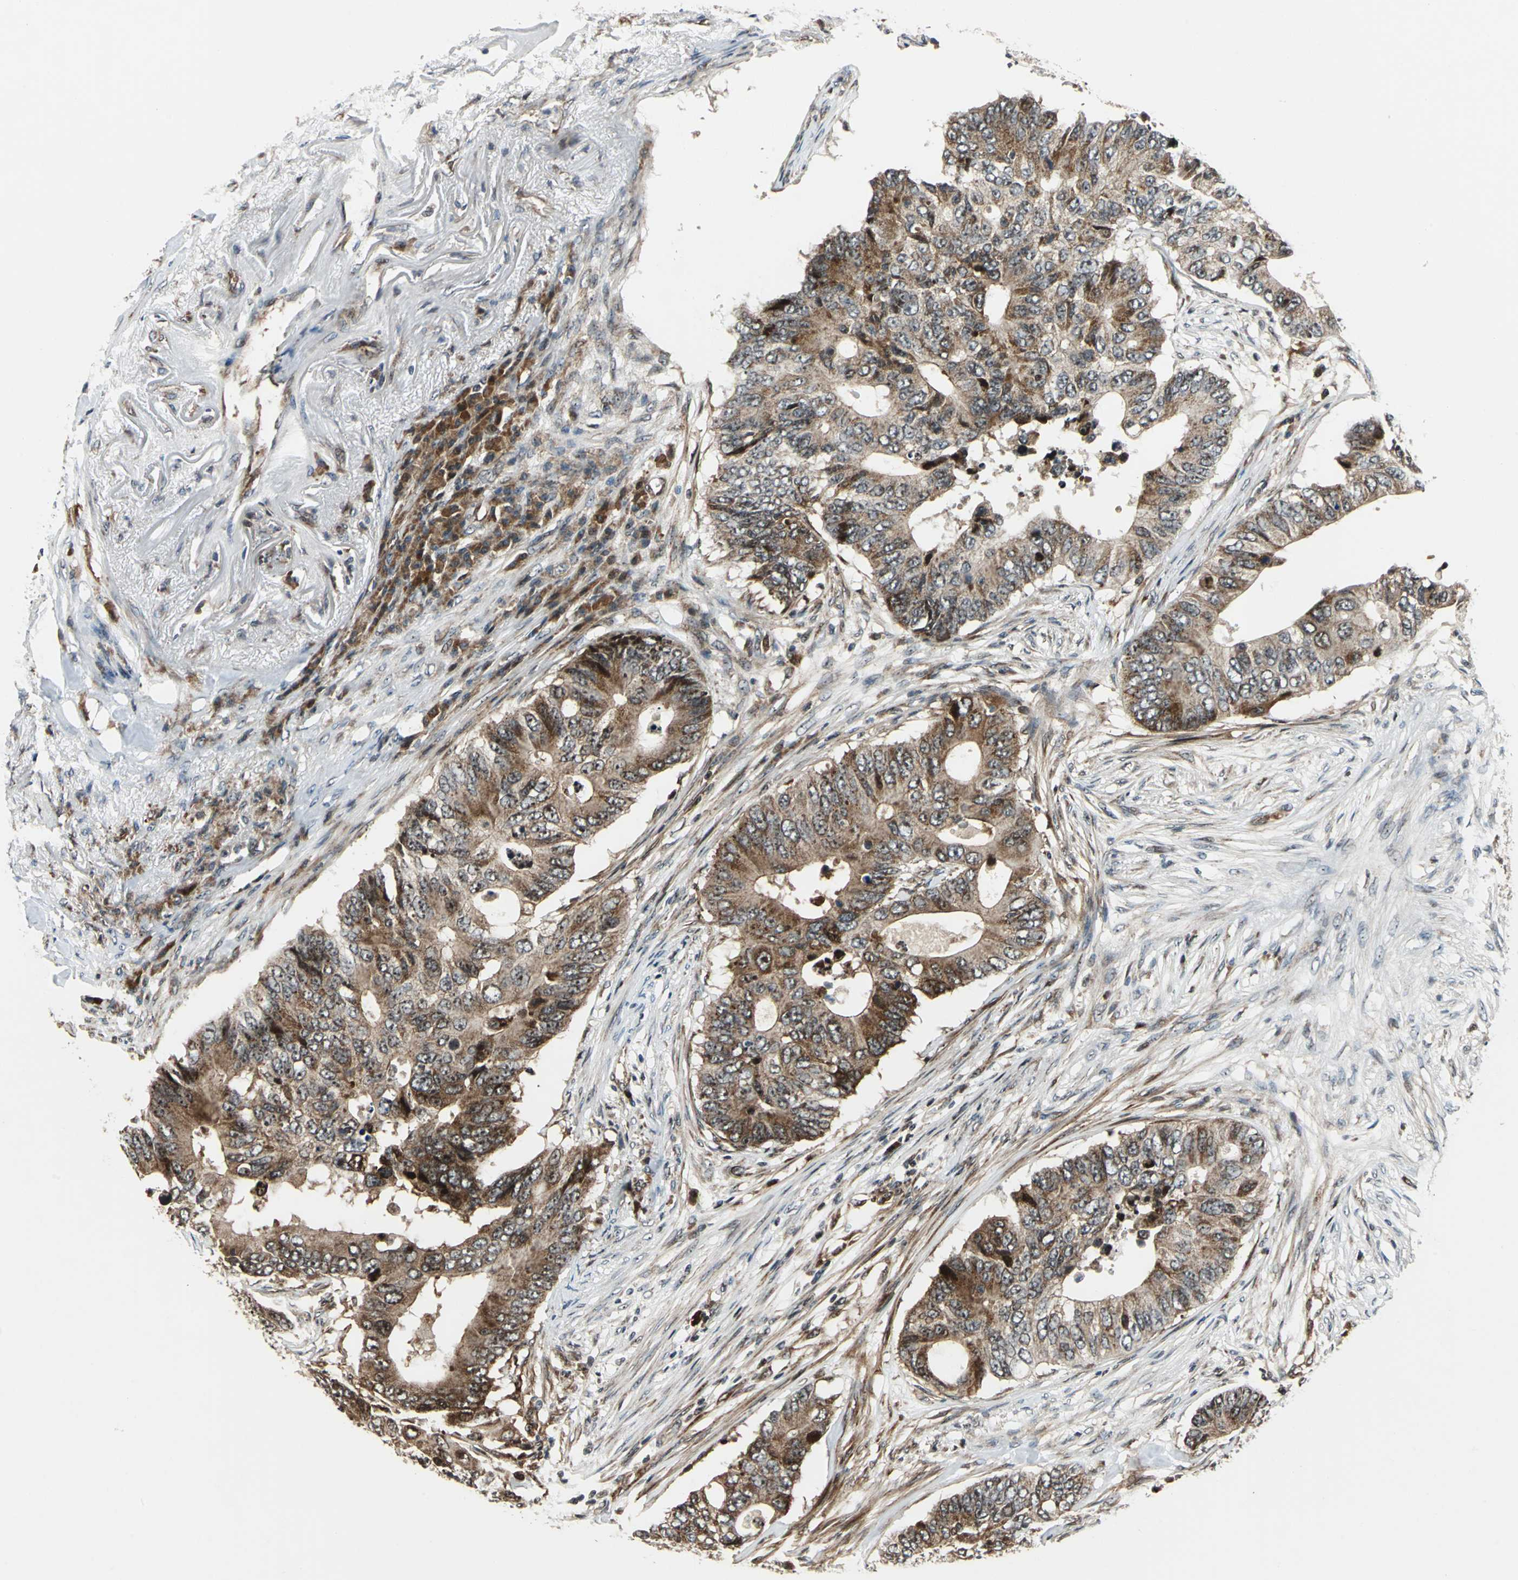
{"staining": {"intensity": "moderate", "quantity": ">75%", "location": "cytoplasmic/membranous"}, "tissue": "colorectal cancer", "cell_type": "Tumor cells", "image_type": "cancer", "snomed": [{"axis": "morphology", "description": "Adenocarcinoma, NOS"}, {"axis": "topography", "description": "Colon"}], "caption": "Protein expression analysis of human colorectal cancer (adenocarcinoma) reveals moderate cytoplasmic/membranous staining in about >75% of tumor cells. (IHC, brightfield microscopy, high magnification).", "gene": "AATF", "patient": {"sex": "male", "age": 71}}